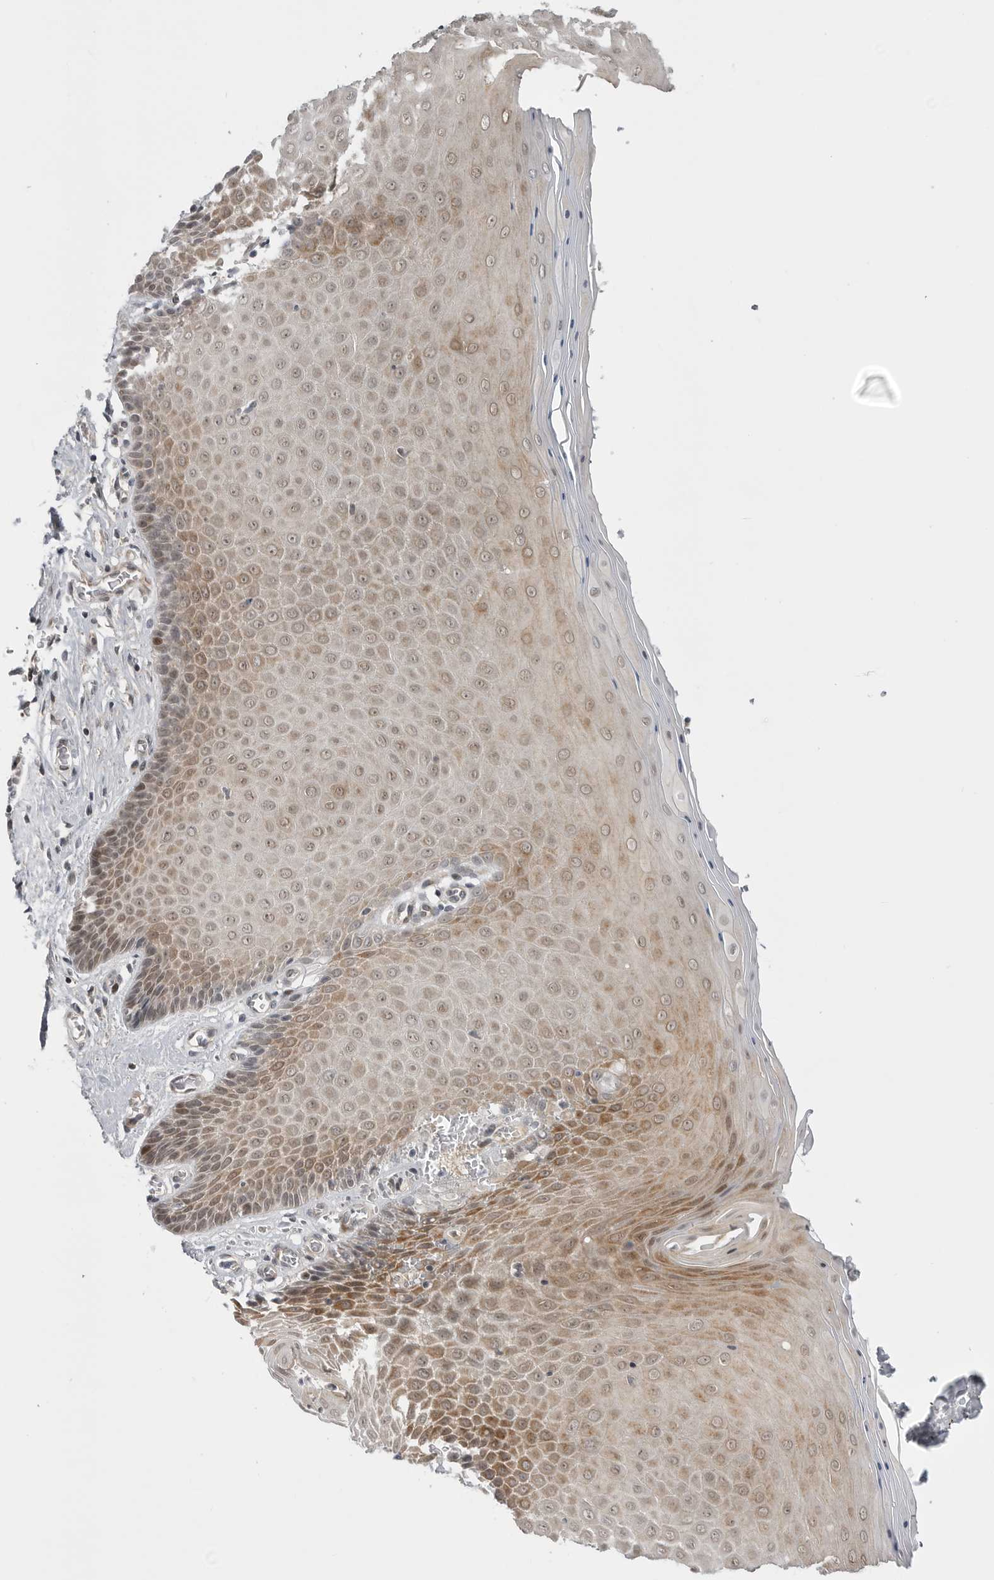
{"staining": {"intensity": "moderate", "quantity": "25%-75%", "location": "cytoplasmic/membranous,nuclear"}, "tissue": "cervix", "cell_type": "Glandular cells", "image_type": "normal", "snomed": [{"axis": "morphology", "description": "Normal tissue, NOS"}, {"axis": "topography", "description": "Cervix"}], "caption": "Protein staining reveals moderate cytoplasmic/membranous,nuclear positivity in approximately 25%-75% of glandular cells in normal cervix. The staining is performed using DAB brown chromogen to label protein expression. The nuclei are counter-stained blue using hematoxylin.", "gene": "GGT6", "patient": {"sex": "female", "age": 55}}